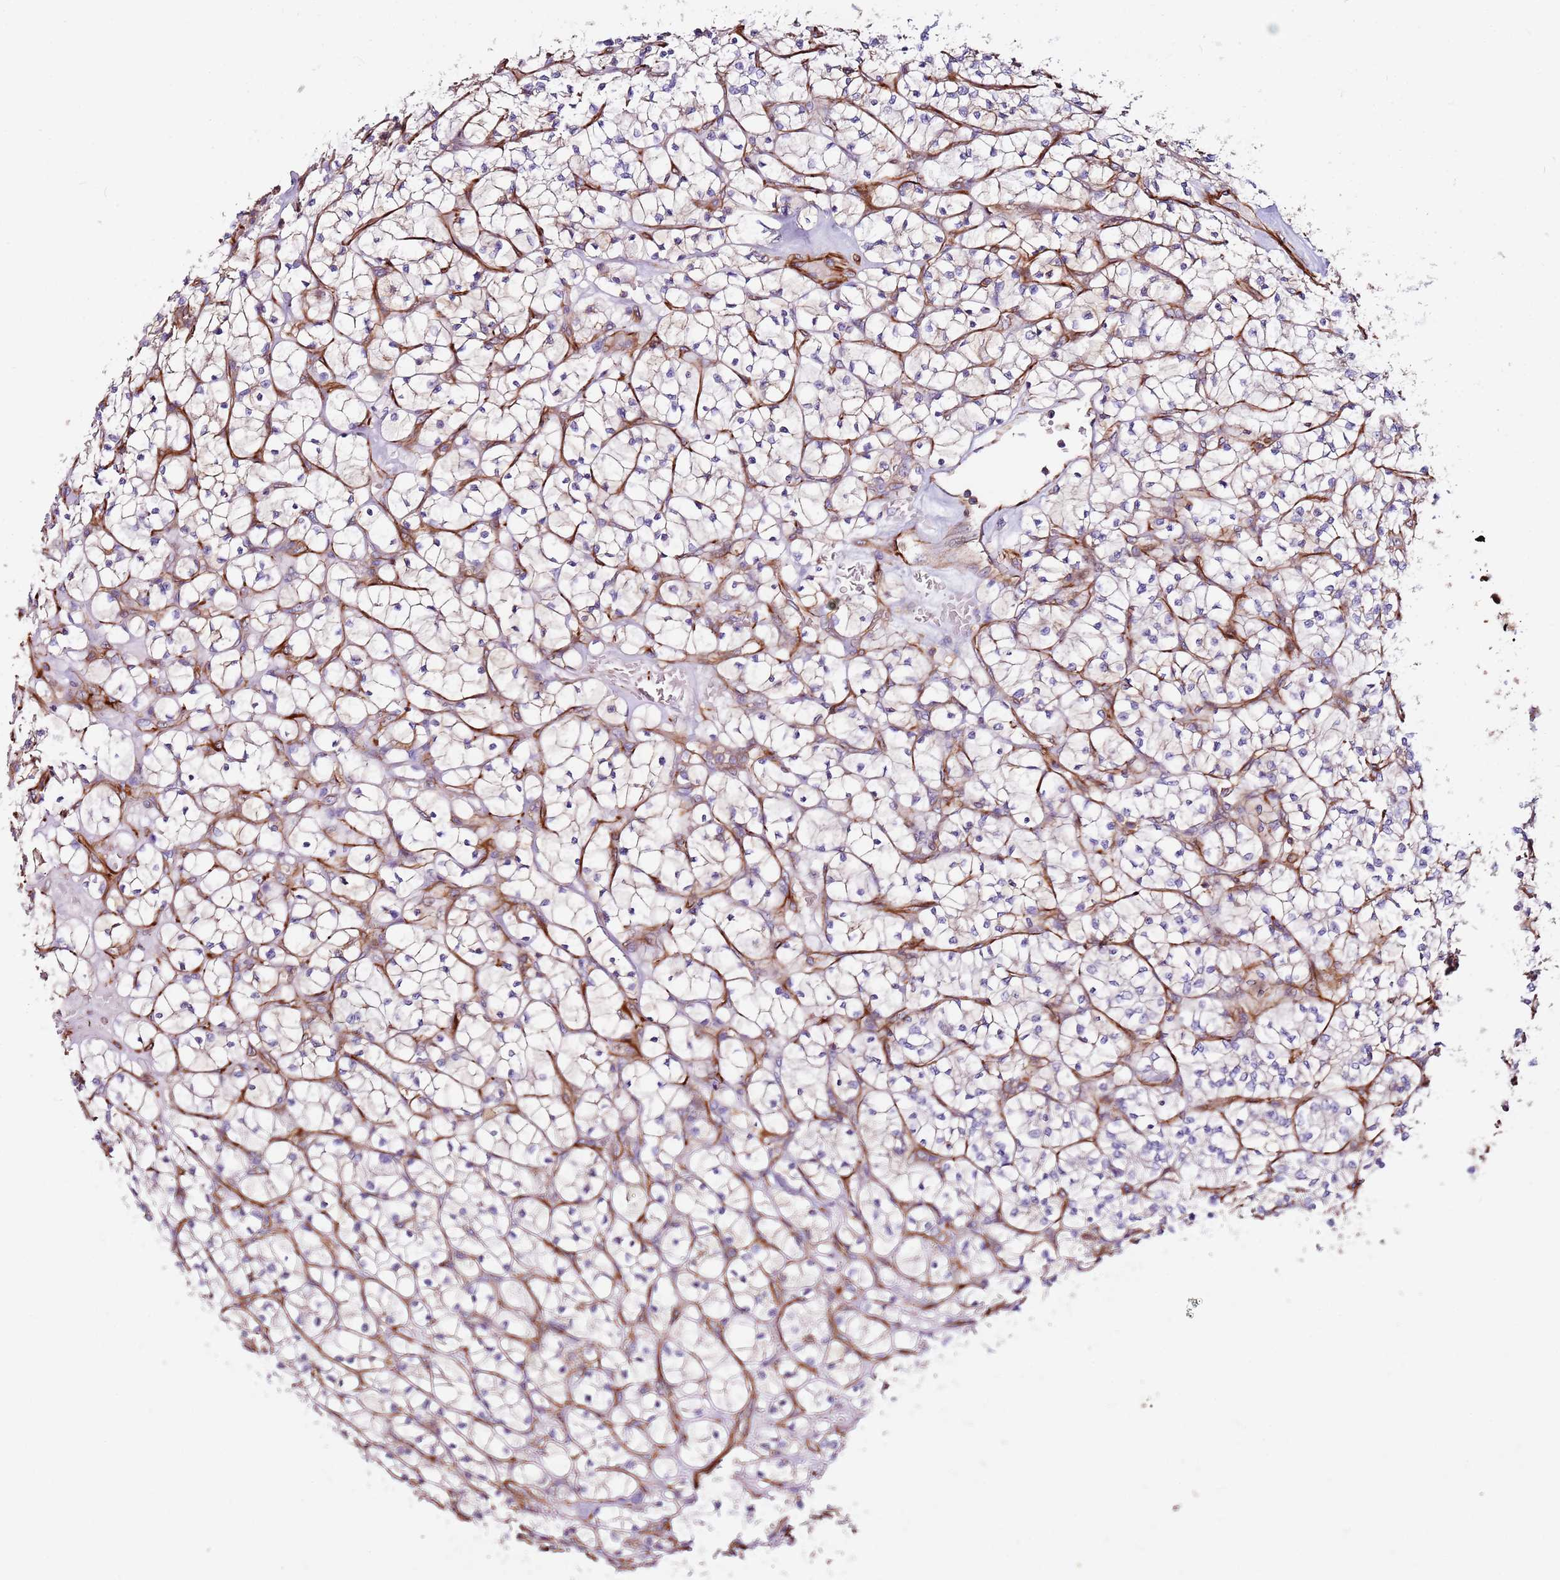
{"staining": {"intensity": "weak", "quantity": "25%-75%", "location": "cytoplasmic/membranous"}, "tissue": "renal cancer", "cell_type": "Tumor cells", "image_type": "cancer", "snomed": [{"axis": "morphology", "description": "Adenocarcinoma, NOS"}, {"axis": "topography", "description": "Kidney"}], "caption": "Renal cancer stained for a protein (brown) displays weak cytoplasmic/membranous positive expression in about 25%-75% of tumor cells.", "gene": "MRGPRE", "patient": {"sex": "female", "age": 64}}